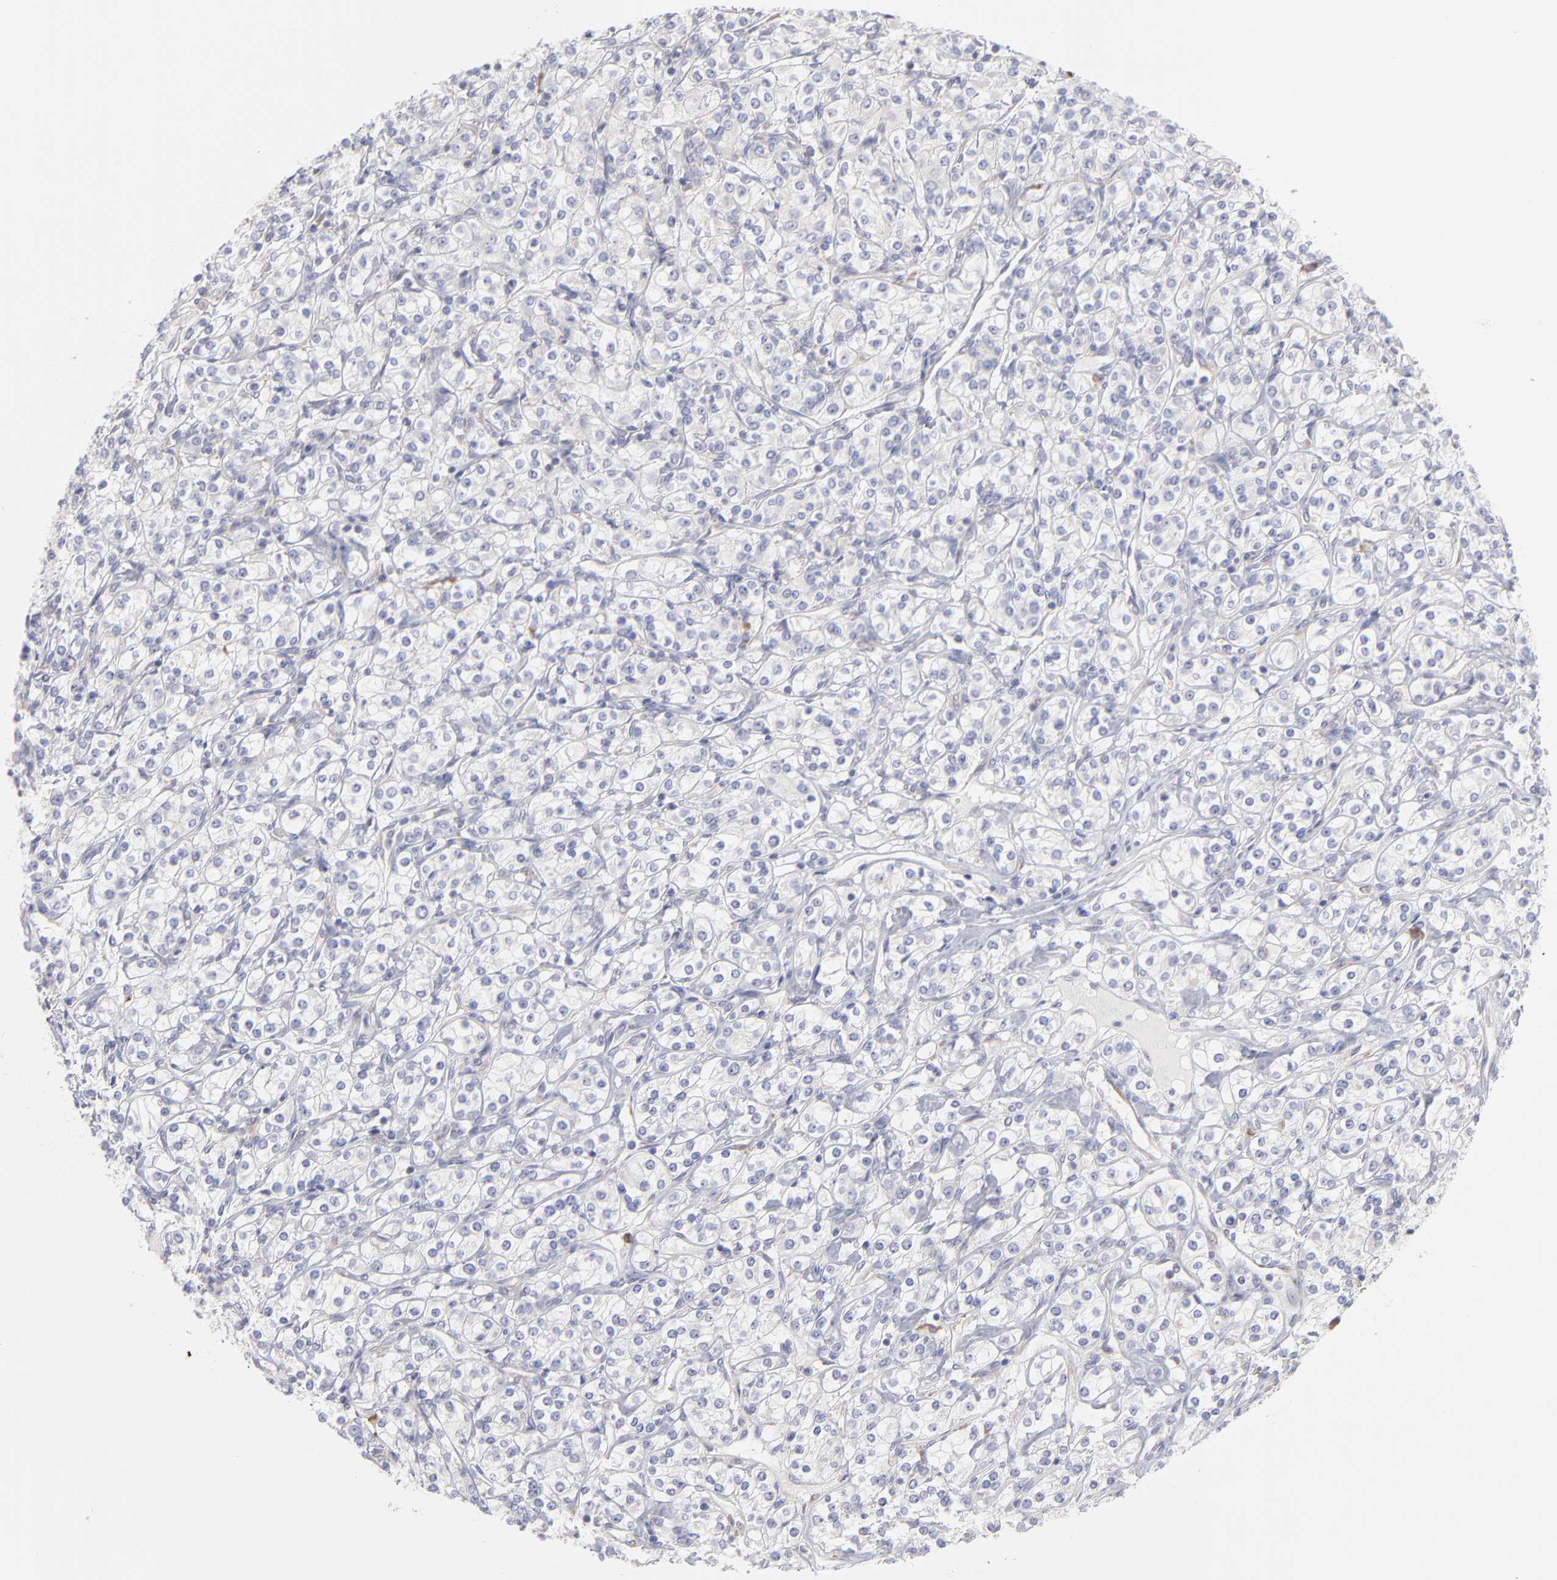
{"staining": {"intensity": "negative", "quantity": "none", "location": "none"}, "tissue": "renal cancer", "cell_type": "Tumor cells", "image_type": "cancer", "snomed": [{"axis": "morphology", "description": "Adenocarcinoma, NOS"}, {"axis": "topography", "description": "Kidney"}], "caption": "Tumor cells are negative for protein expression in human renal adenocarcinoma.", "gene": "RPLP0", "patient": {"sex": "male", "age": 77}}